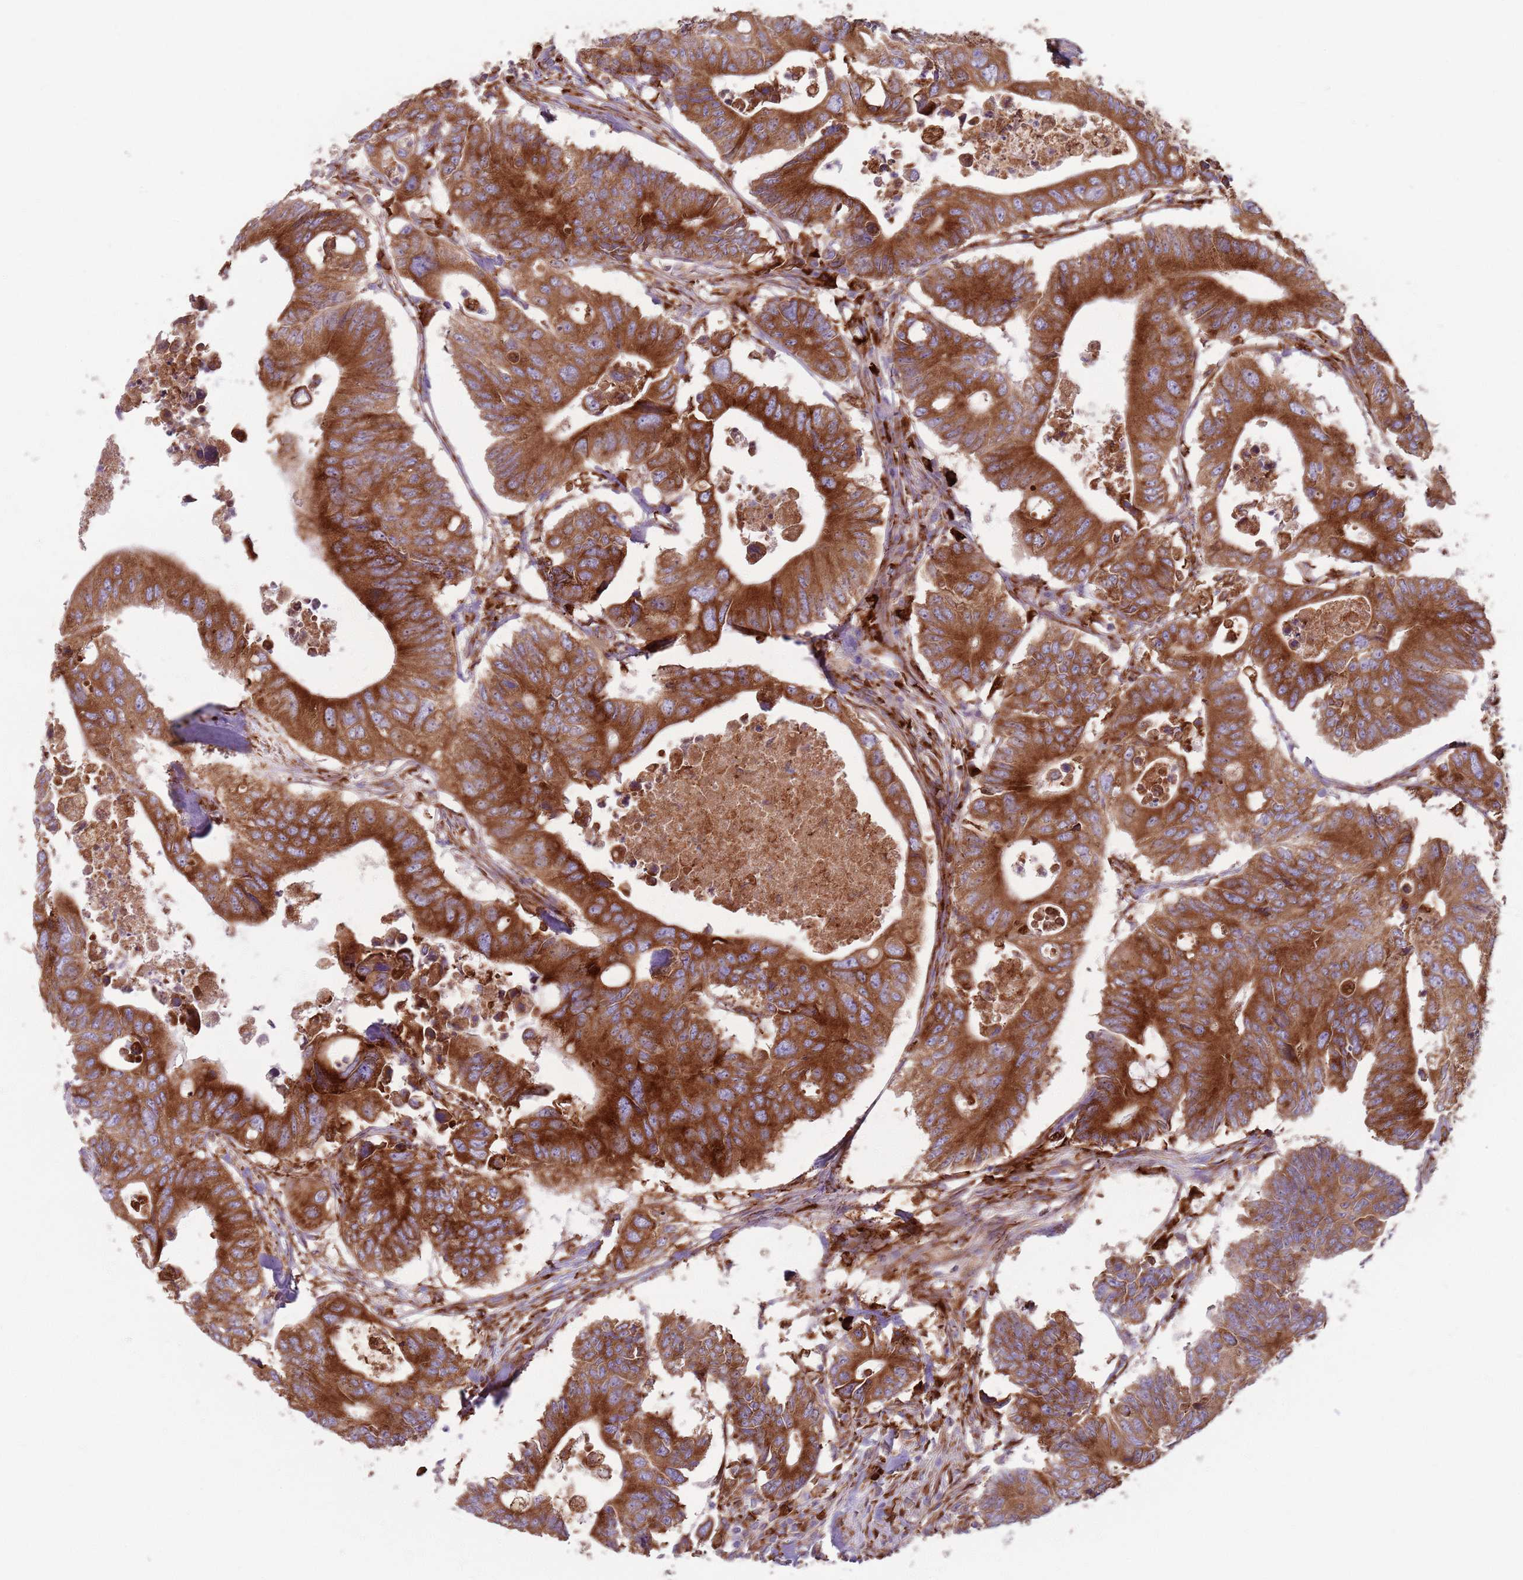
{"staining": {"intensity": "strong", "quantity": ">75%", "location": "cytoplasmic/membranous"}, "tissue": "colorectal cancer", "cell_type": "Tumor cells", "image_type": "cancer", "snomed": [{"axis": "morphology", "description": "Adenocarcinoma, NOS"}, {"axis": "topography", "description": "Colon"}], "caption": "Human colorectal cancer stained with a protein marker reveals strong staining in tumor cells.", "gene": "COLGALT1", "patient": {"sex": "male", "age": 71}}